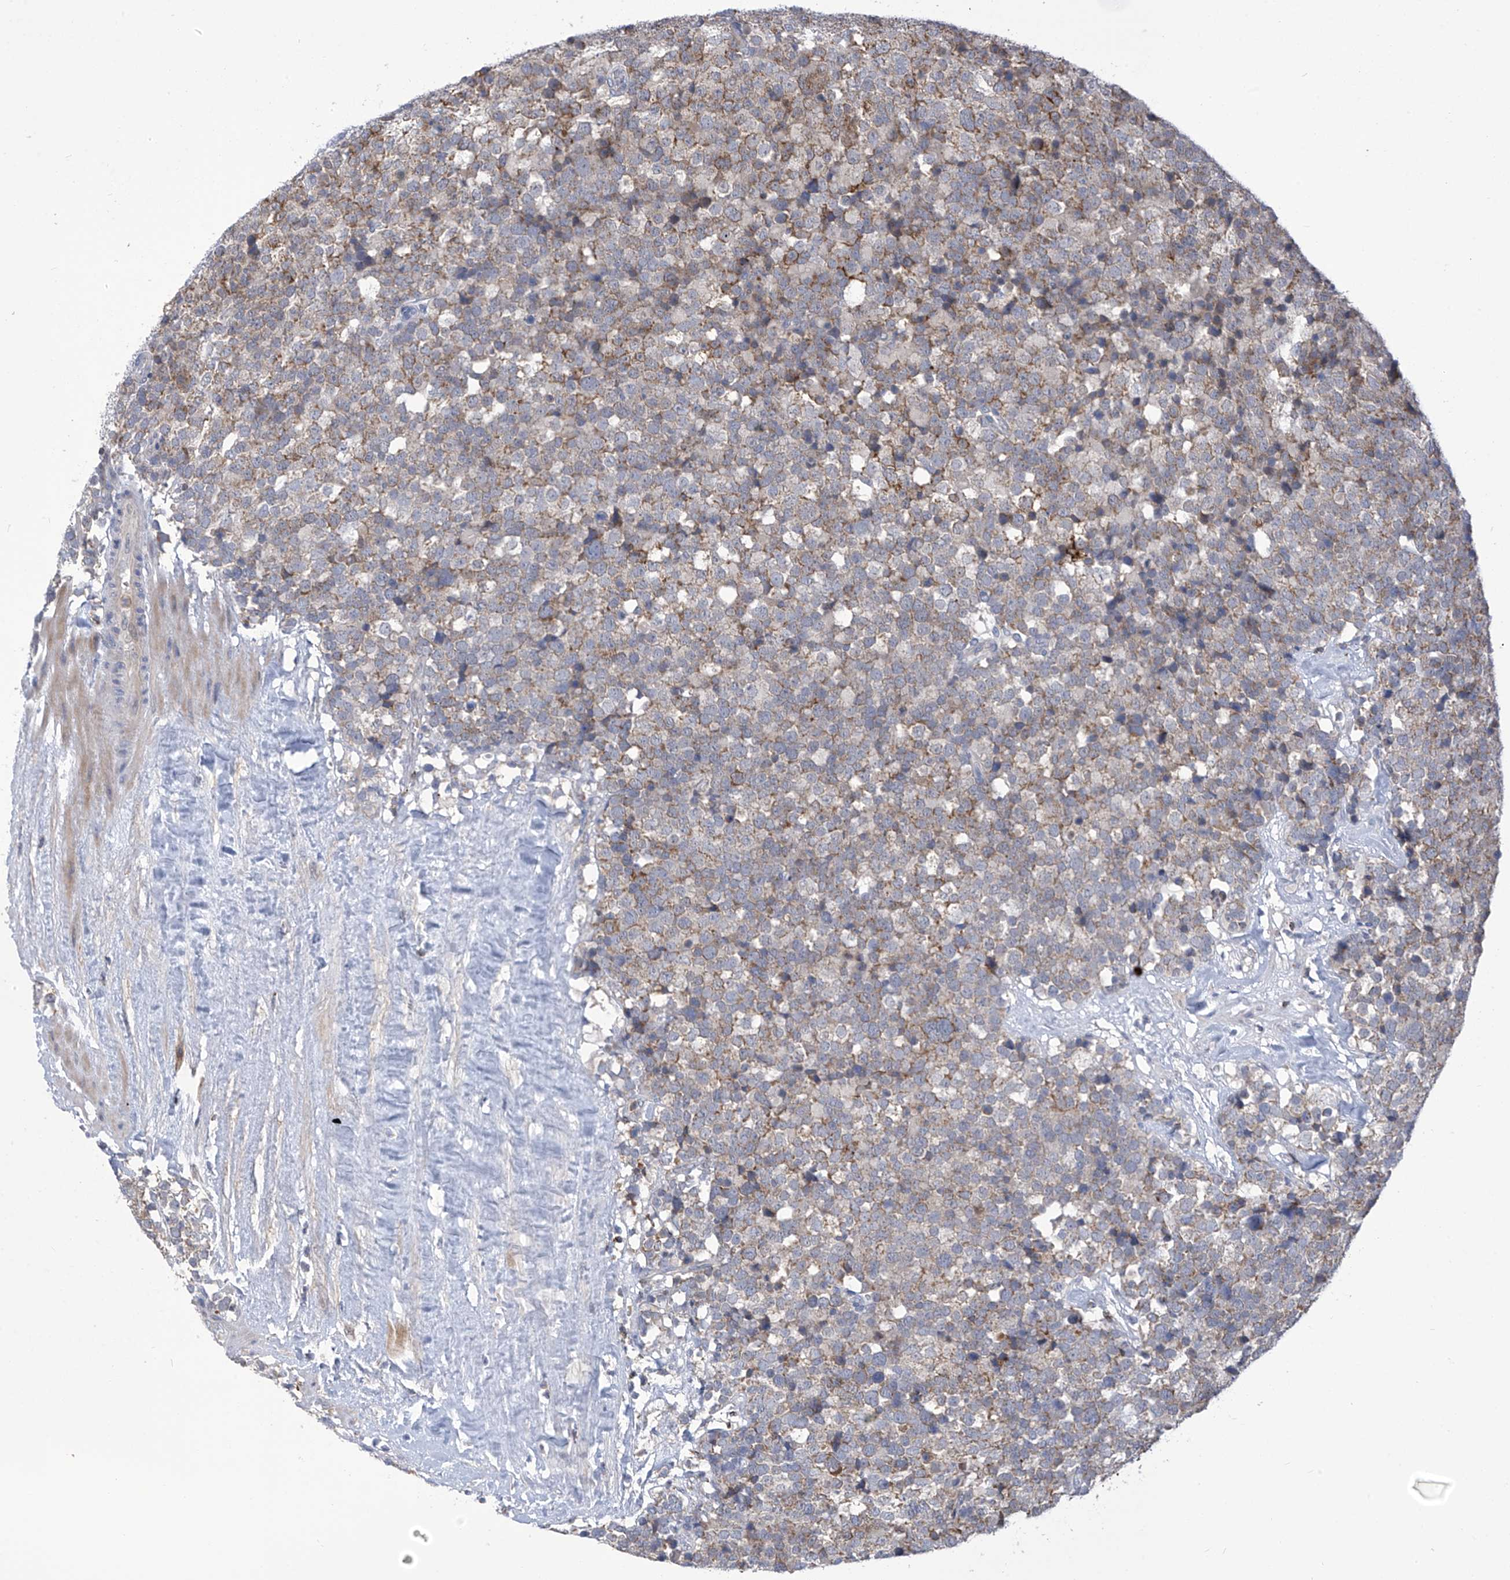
{"staining": {"intensity": "weak", "quantity": "25%-75%", "location": "cytoplasmic/membranous"}, "tissue": "testis cancer", "cell_type": "Tumor cells", "image_type": "cancer", "snomed": [{"axis": "morphology", "description": "Seminoma, NOS"}, {"axis": "topography", "description": "Testis"}], "caption": "An immunohistochemistry micrograph of tumor tissue is shown. Protein staining in brown labels weak cytoplasmic/membranous positivity in testis cancer (seminoma) within tumor cells.", "gene": "IBA57", "patient": {"sex": "male", "age": 71}}